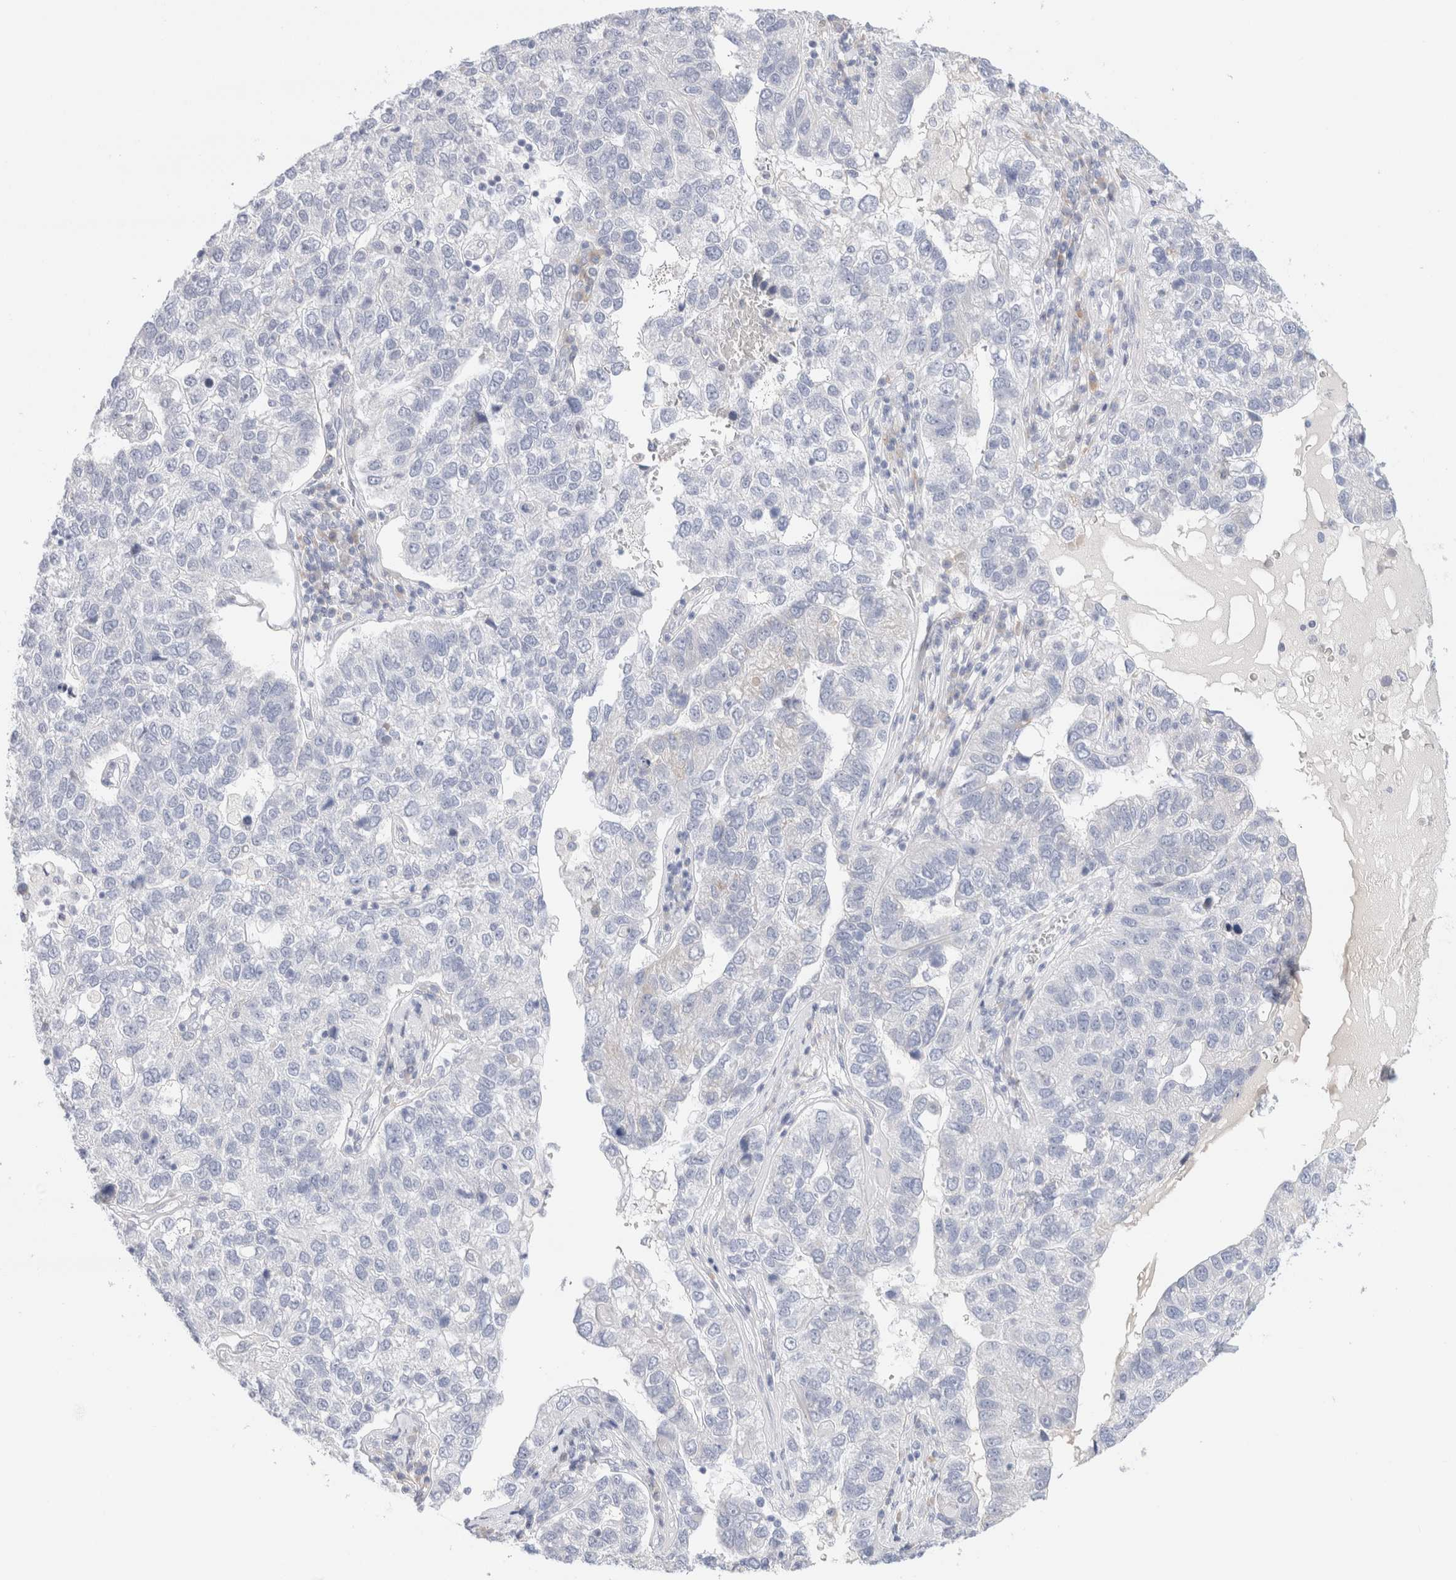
{"staining": {"intensity": "negative", "quantity": "none", "location": "none"}, "tissue": "pancreatic cancer", "cell_type": "Tumor cells", "image_type": "cancer", "snomed": [{"axis": "morphology", "description": "Adenocarcinoma, NOS"}, {"axis": "topography", "description": "Pancreas"}], "caption": "This histopathology image is of pancreatic cancer stained with IHC to label a protein in brown with the nuclei are counter-stained blue. There is no positivity in tumor cells. Nuclei are stained in blue.", "gene": "GADD45G", "patient": {"sex": "female", "age": 61}}